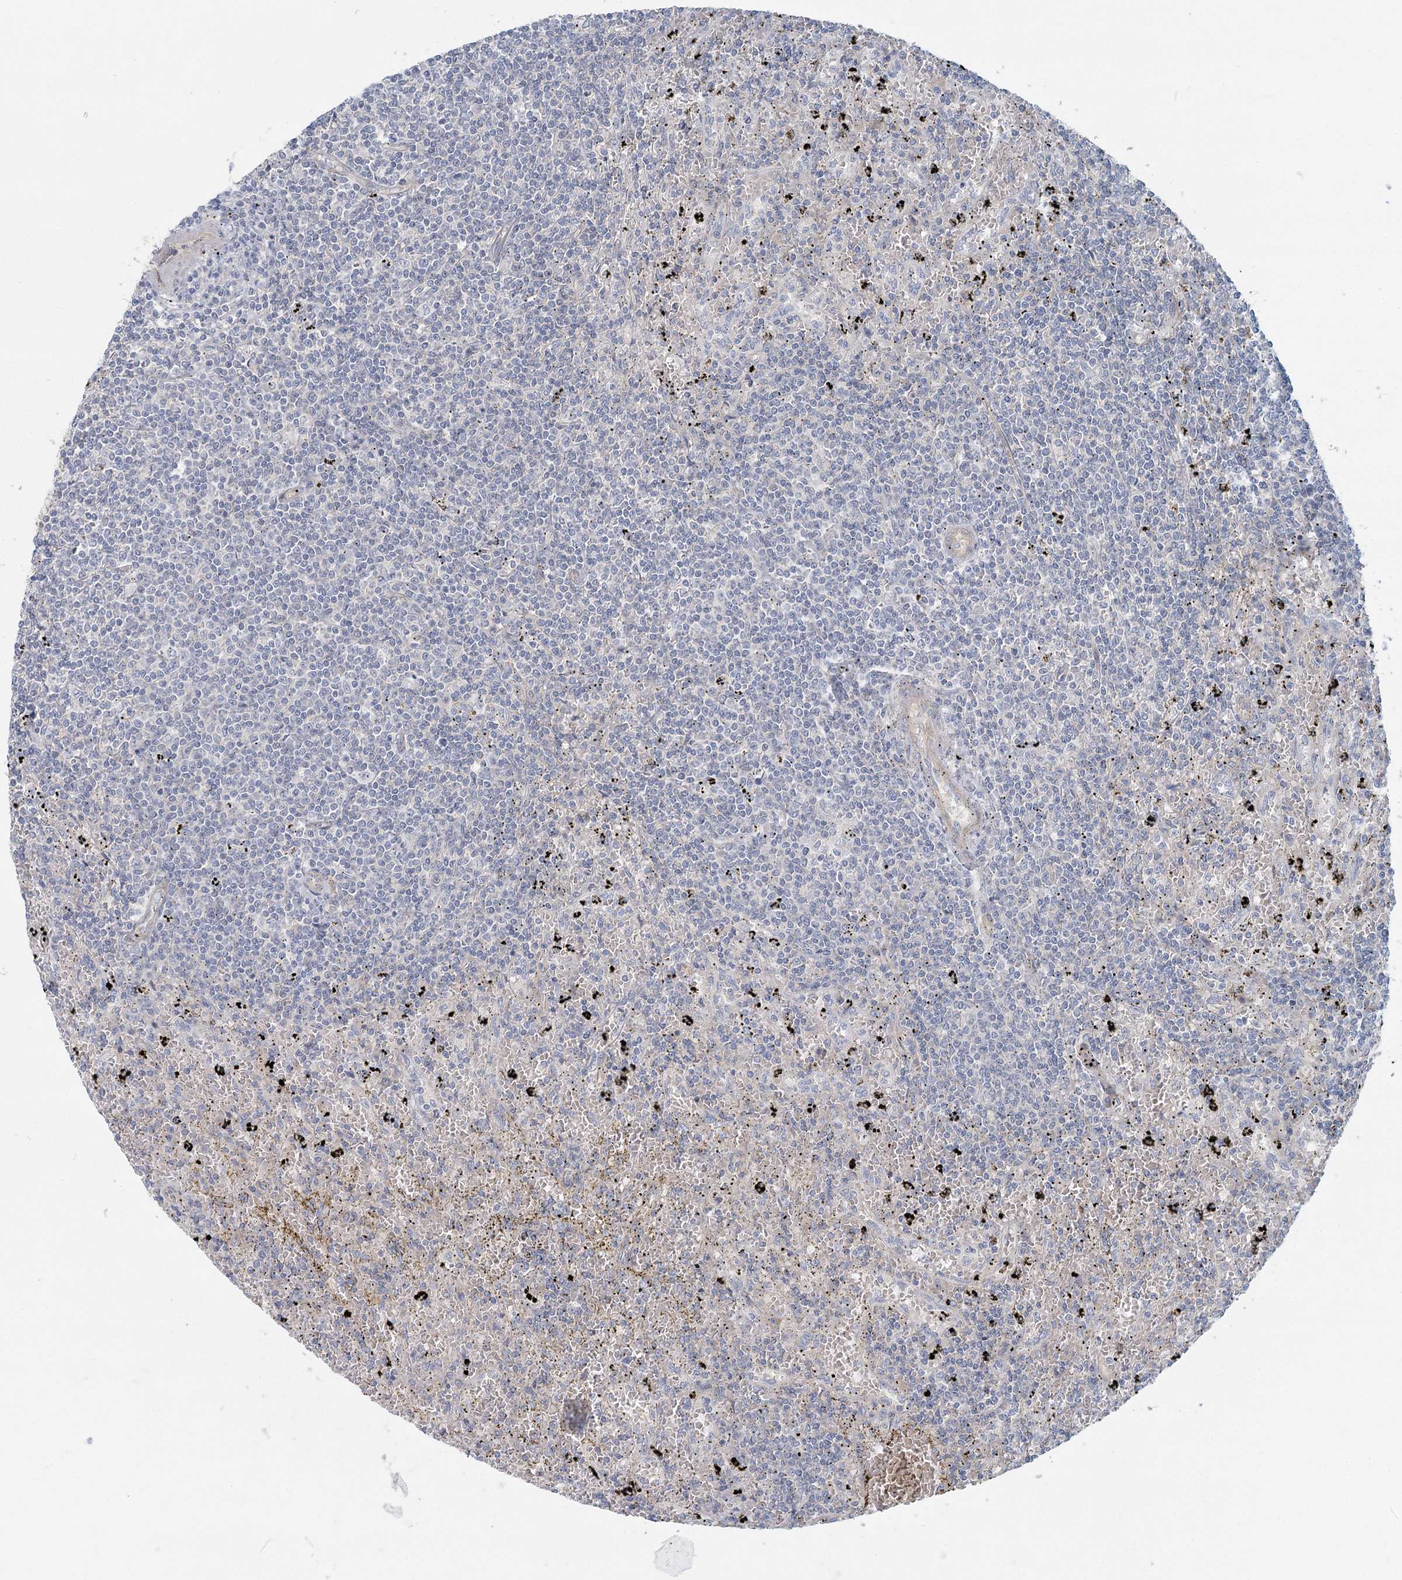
{"staining": {"intensity": "negative", "quantity": "none", "location": "none"}, "tissue": "lymphoma", "cell_type": "Tumor cells", "image_type": "cancer", "snomed": [{"axis": "morphology", "description": "Malignant lymphoma, non-Hodgkin's type, Low grade"}, {"axis": "topography", "description": "Spleen"}], "caption": "The photomicrograph demonstrates no staining of tumor cells in malignant lymphoma, non-Hodgkin's type (low-grade). (Brightfield microscopy of DAB (3,3'-diaminobenzidine) immunohistochemistry (IHC) at high magnification).", "gene": "DNMBP", "patient": {"sex": "male", "age": 76}}